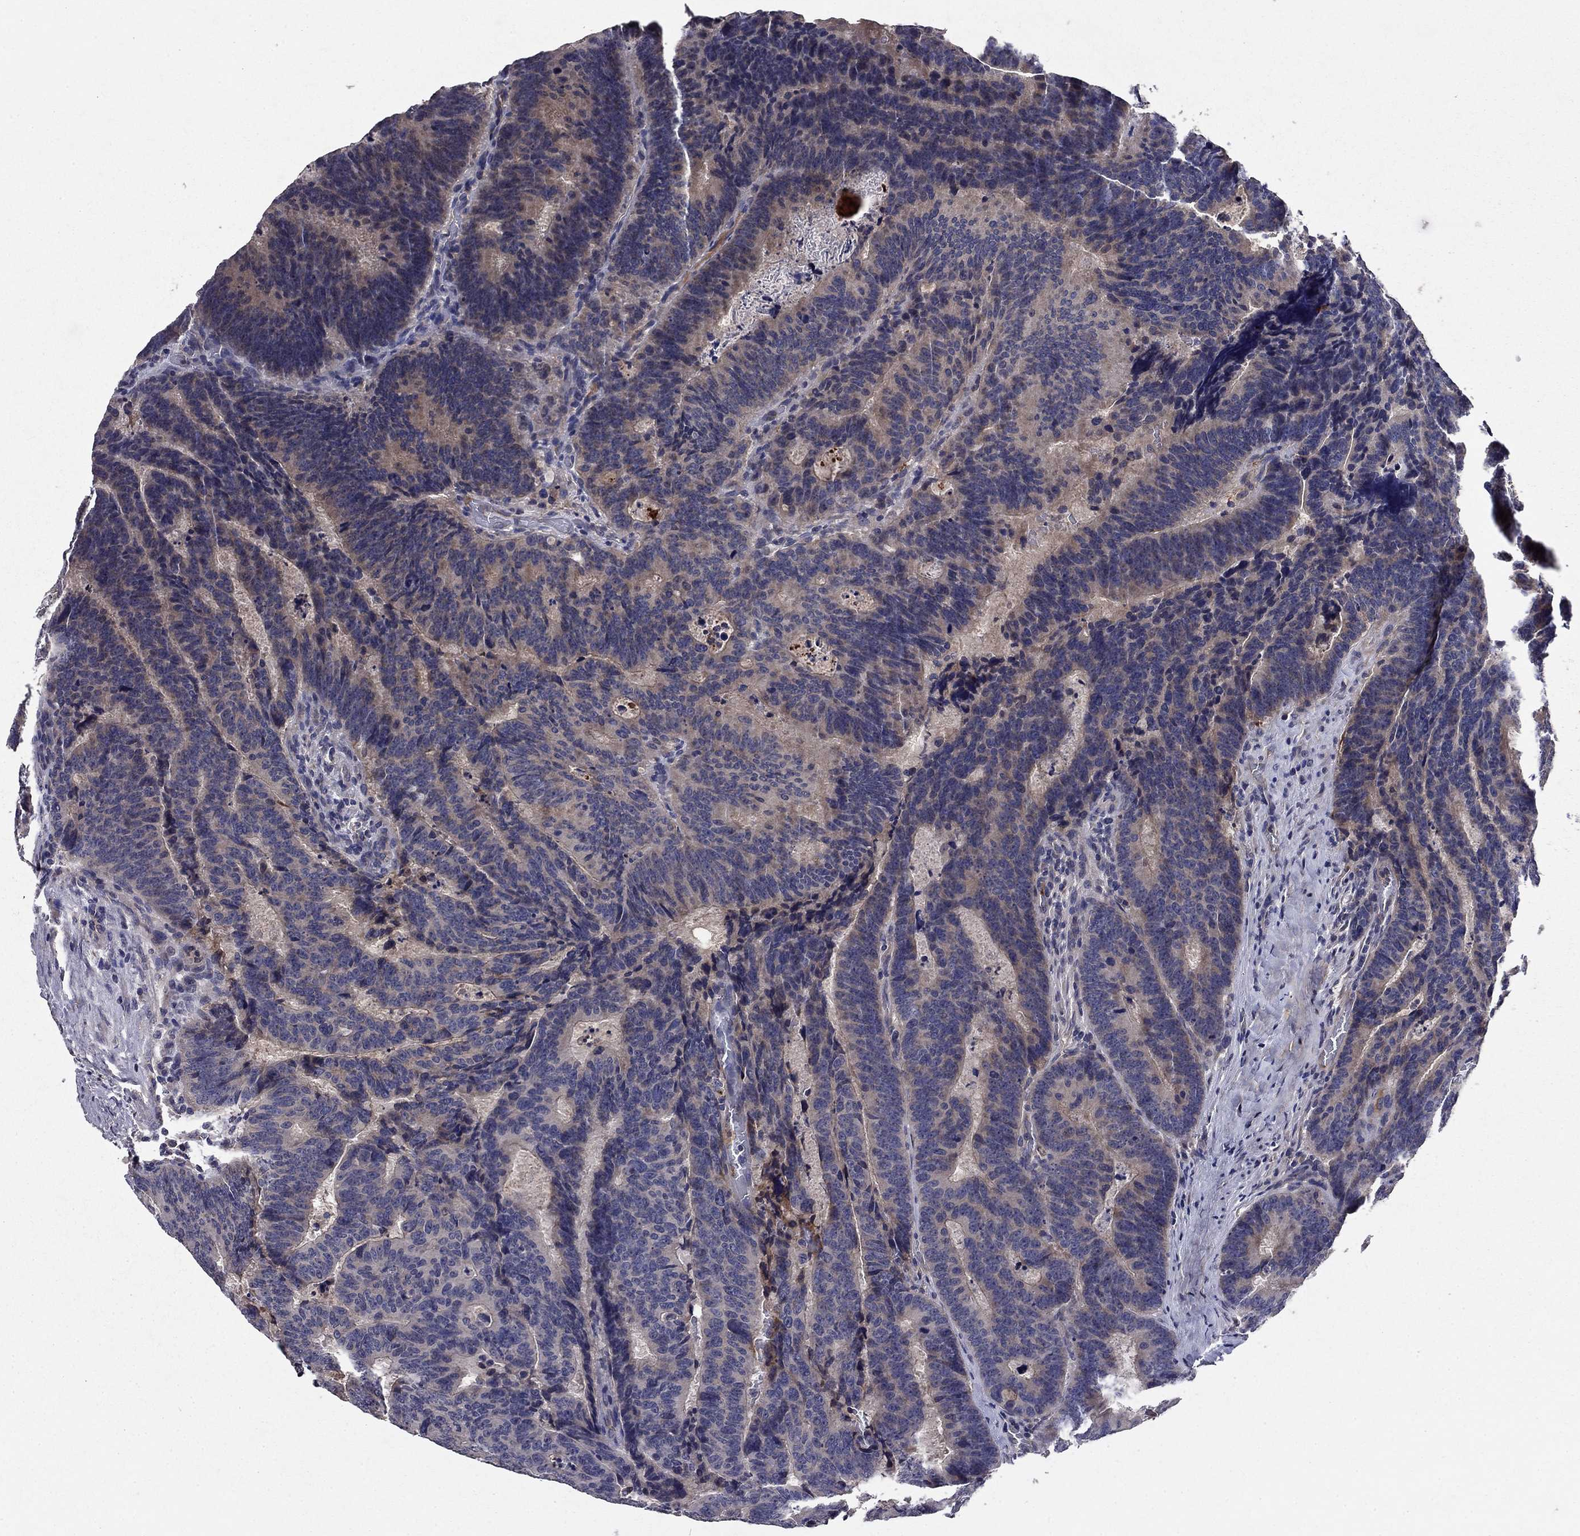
{"staining": {"intensity": "weak", "quantity": "<25%", "location": "cytoplasmic/membranous"}, "tissue": "colorectal cancer", "cell_type": "Tumor cells", "image_type": "cancer", "snomed": [{"axis": "morphology", "description": "Adenocarcinoma, NOS"}, {"axis": "topography", "description": "Colon"}], "caption": "High magnification brightfield microscopy of adenocarcinoma (colorectal) stained with DAB (brown) and counterstained with hematoxylin (blue): tumor cells show no significant expression.", "gene": "PROS1", "patient": {"sex": "female", "age": 82}}